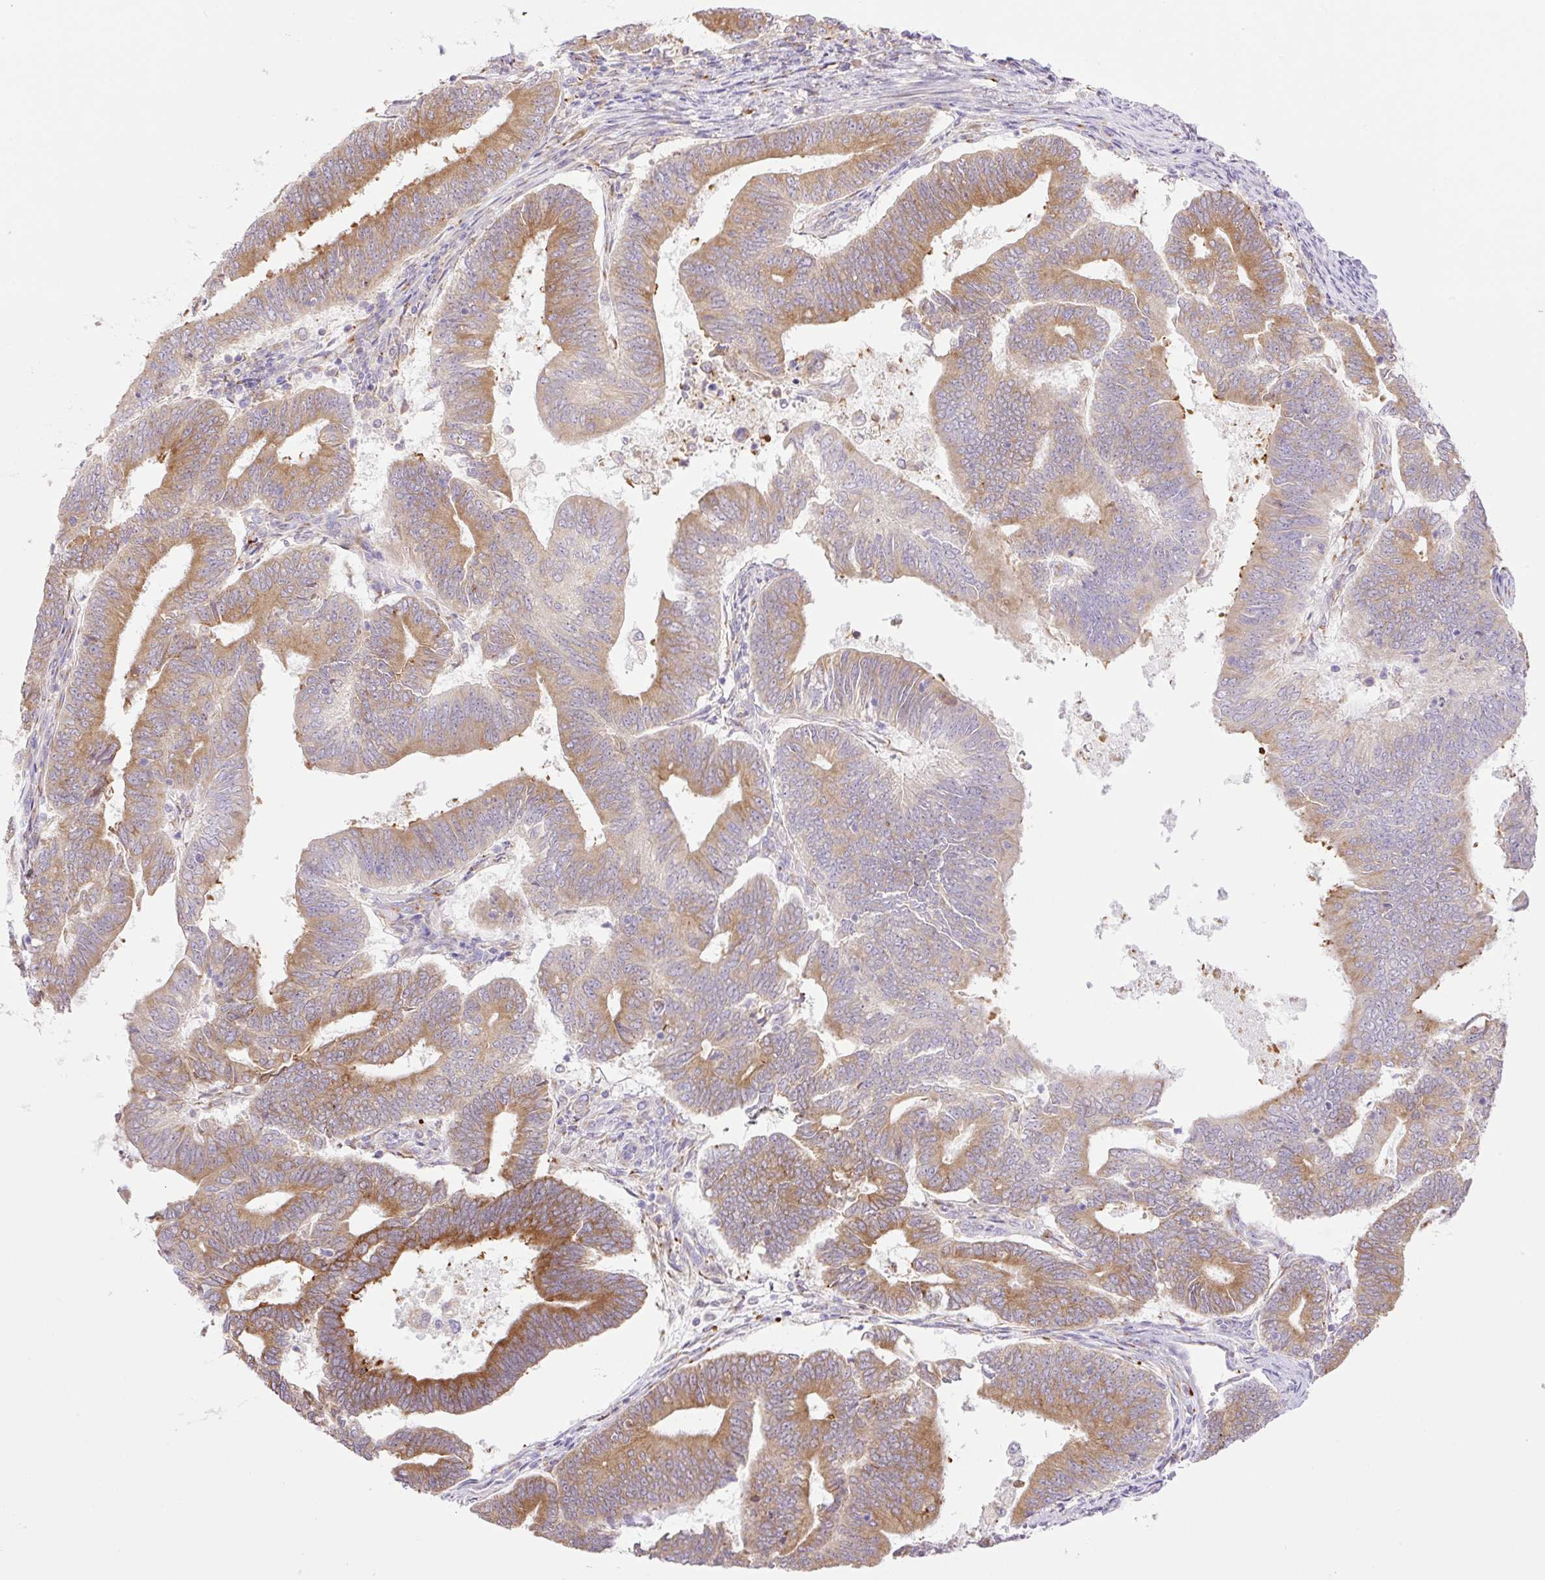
{"staining": {"intensity": "moderate", "quantity": "25%-75%", "location": "cytoplasmic/membranous"}, "tissue": "endometrial cancer", "cell_type": "Tumor cells", "image_type": "cancer", "snomed": [{"axis": "morphology", "description": "Adenocarcinoma, NOS"}, {"axis": "topography", "description": "Endometrium"}], "caption": "A medium amount of moderate cytoplasmic/membranous positivity is seen in about 25%-75% of tumor cells in endometrial cancer (adenocarcinoma) tissue. (DAB = brown stain, brightfield microscopy at high magnification).", "gene": "POFUT1", "patient": {"sex": "female", "age": 70}}